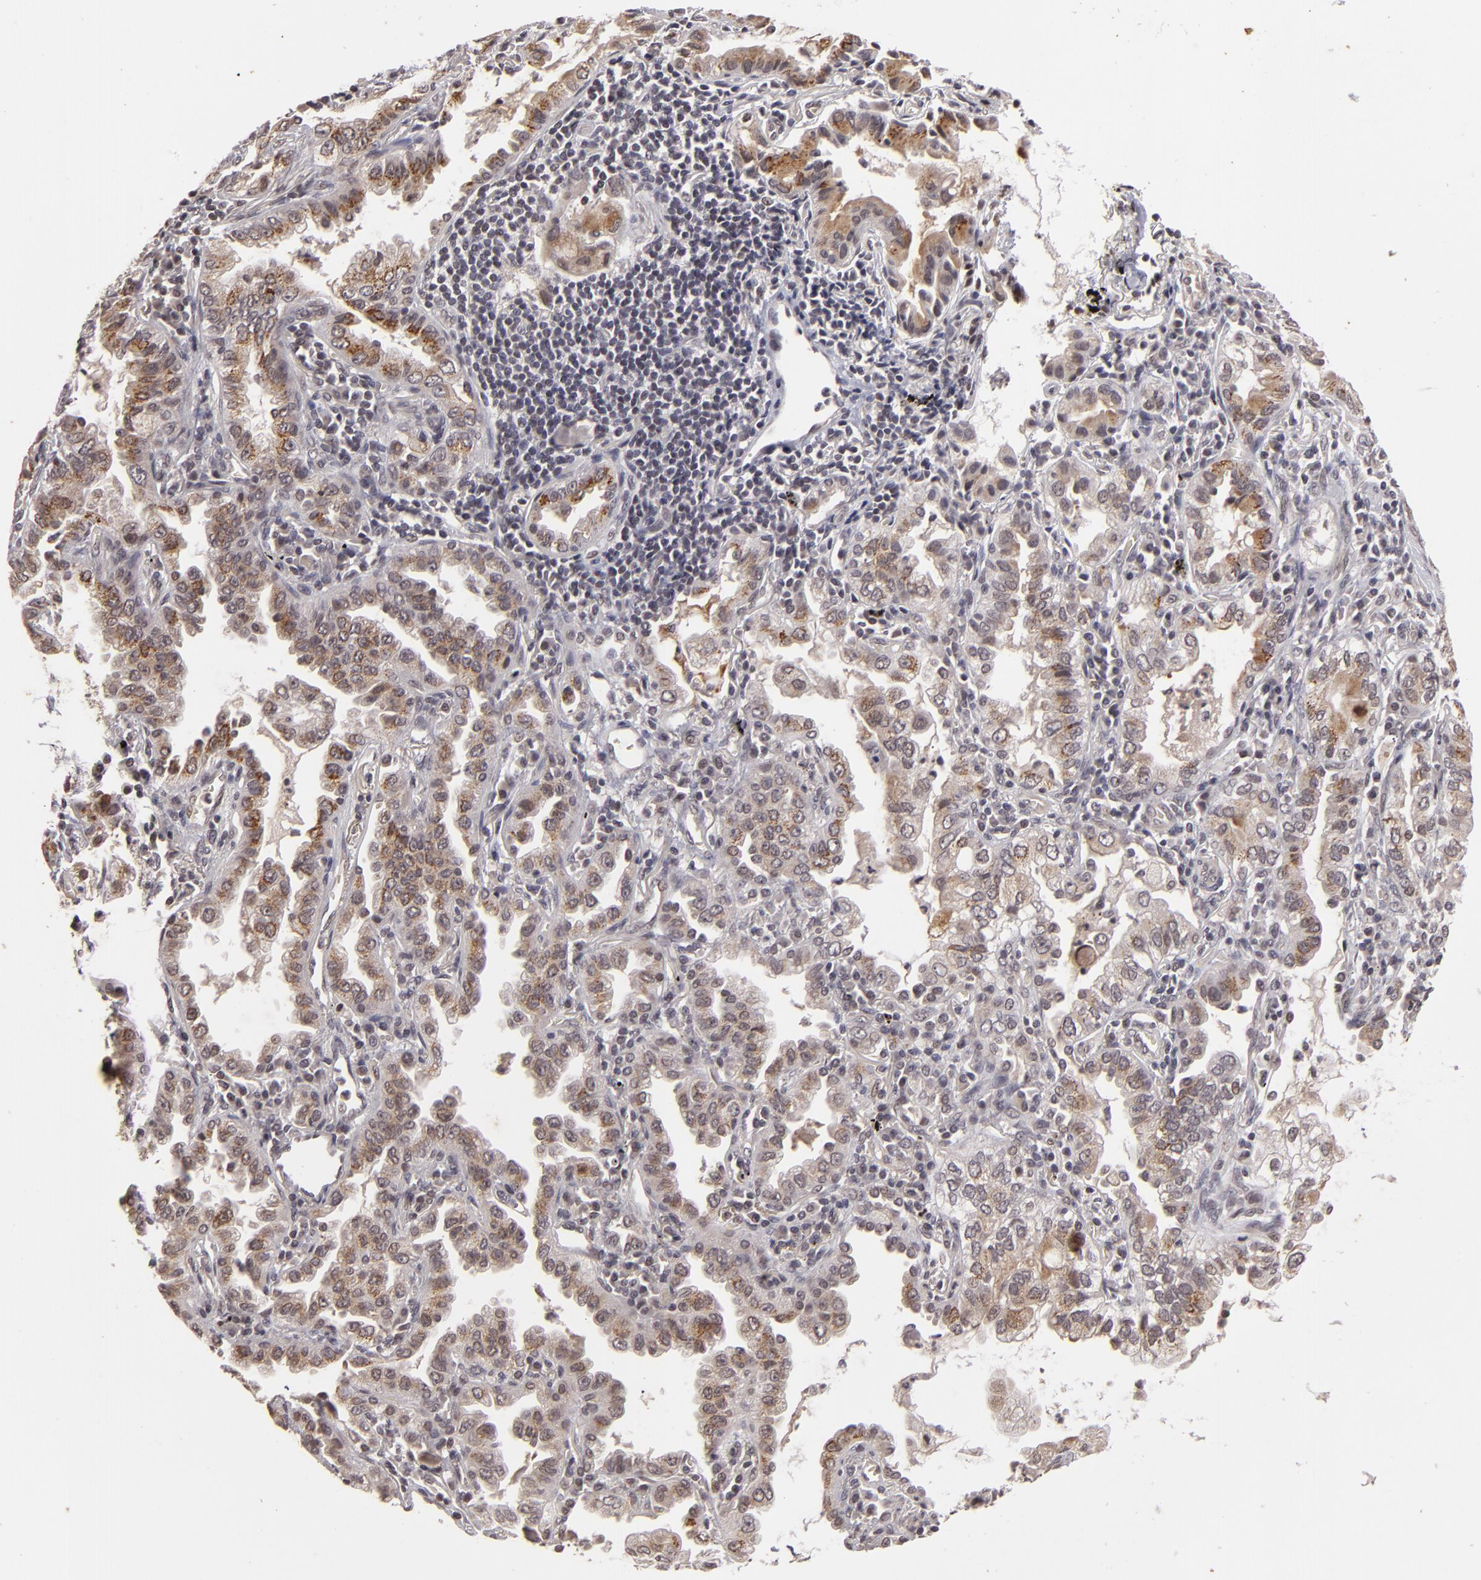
{"staining": {"intensity": "moderate", "quantity": "25%-75%", "location": "cytoplasmic/membranous"}, "tissue": "lung cancer", "cell_type": "Tumor cells", "image_type": "cancer", "snomed": [{"axis": "morphology", "description": "Adenocarcinoma, NOS"}, {"axis": "topography", "description": "Lung"}], "caption": "Immunohistochemistry (IHC) of lung cancer (adenocarcinoma) displays medium levels of moderate cytoplasmic/membranous staining in approximately 25%-75% of tumor cells. The protein of interest is stained brown, and the nuclei are stained in blue (DAB (3,3'-diaminobenzidine) IHC with brightfield microscopy, high magnification).", "gene": "DFFA", "patient": {"sex": "female", "age": 50}}